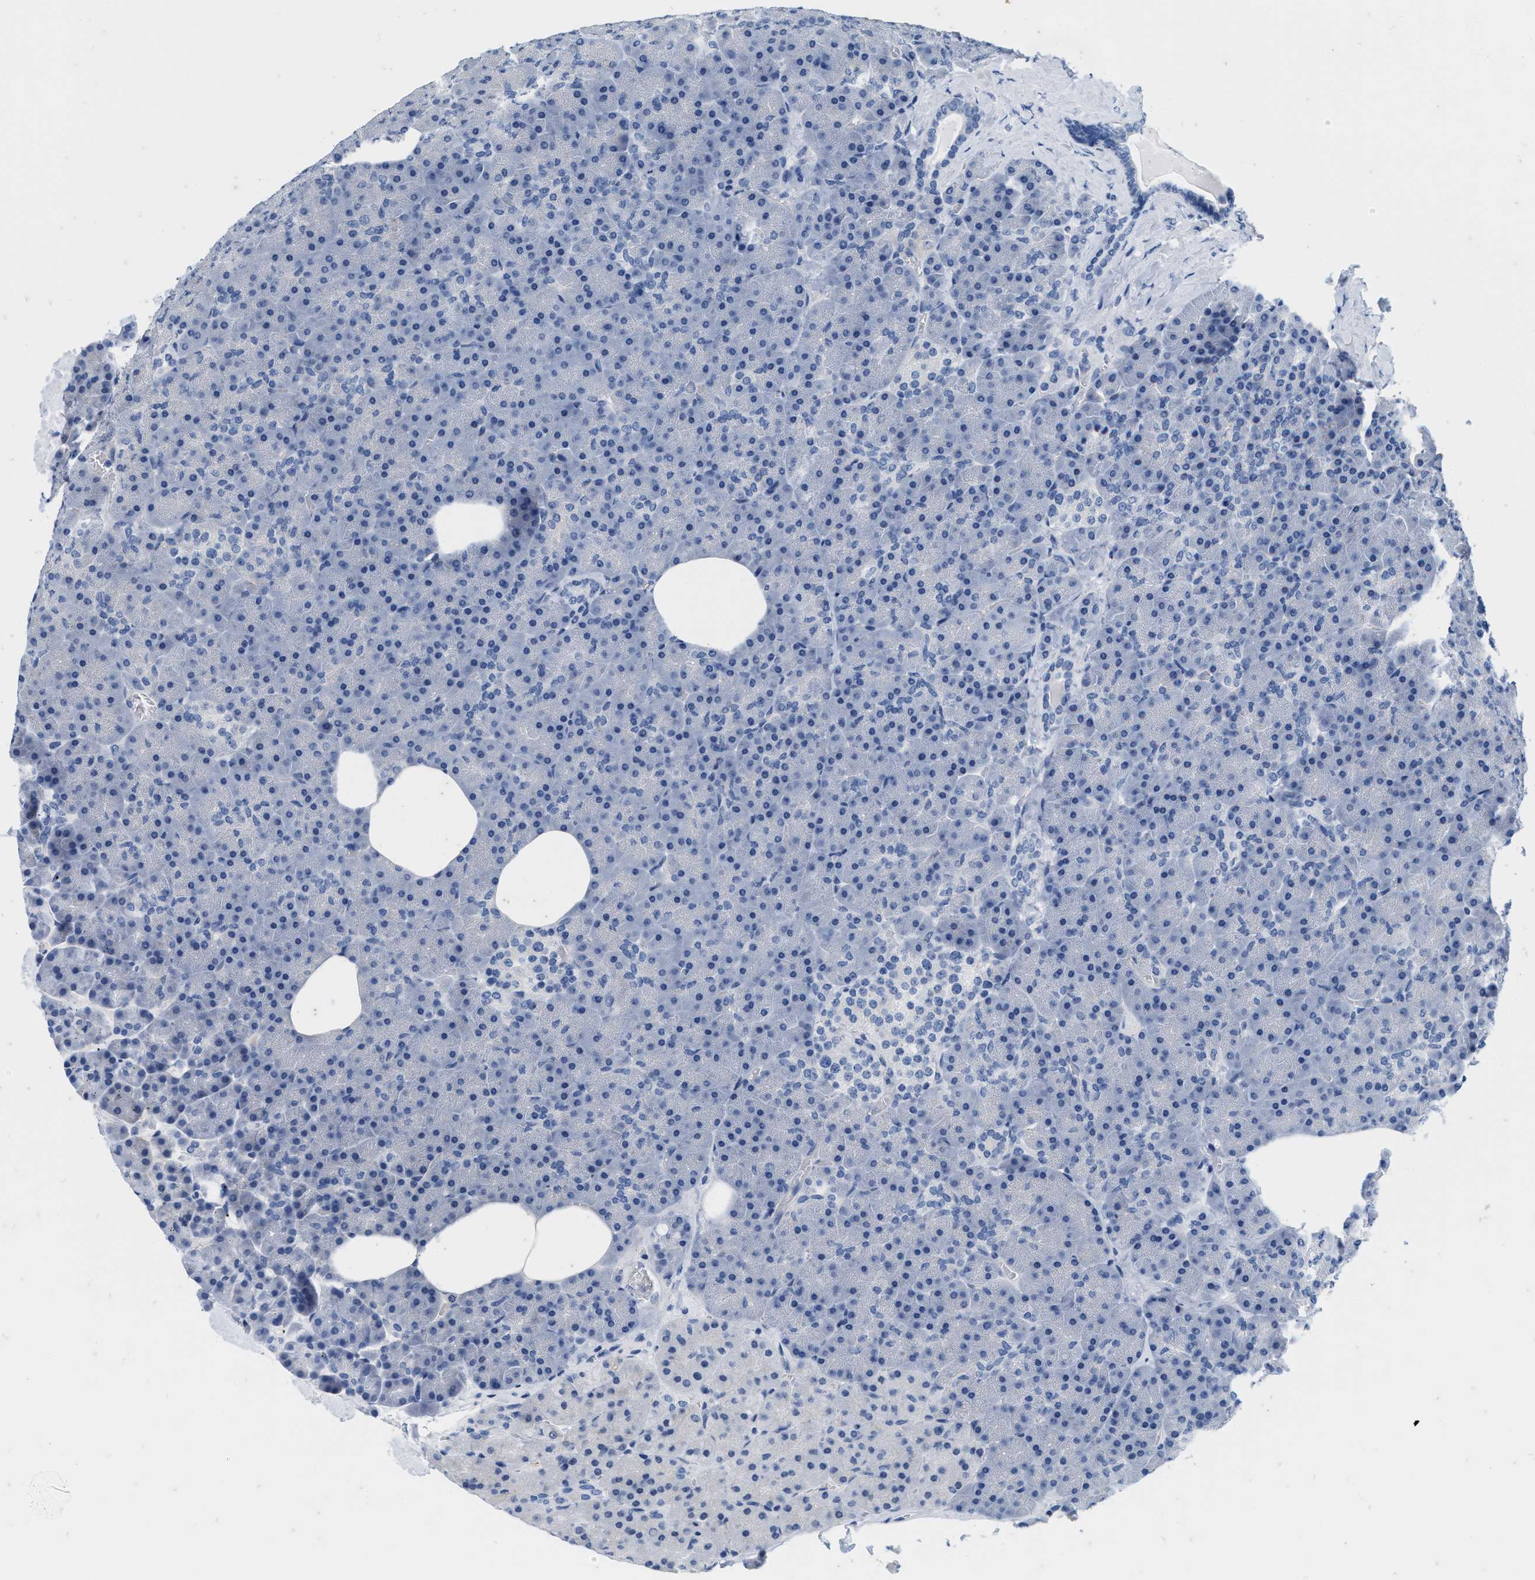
{"staining": {"intensity": "negative", "quantity": "none", "location": "none"}, "tissue": "pancreas", "cell_type": "Exocrine glandular cells", "image_type": "normal", "snomed": [{"axis": "morphology", "description": "Normal tissue, NOS"}, {"axis": "morphology", "description": "Carcinoid, malignant, NOS"}, {"axis": "topography", "description": "Pancreas"}], "caption": "IHC of normal pancreas displays no expression in exocrine glandular cells.", "gene": "ABCB11", "patient": {"sex": "female", "age": 35}}